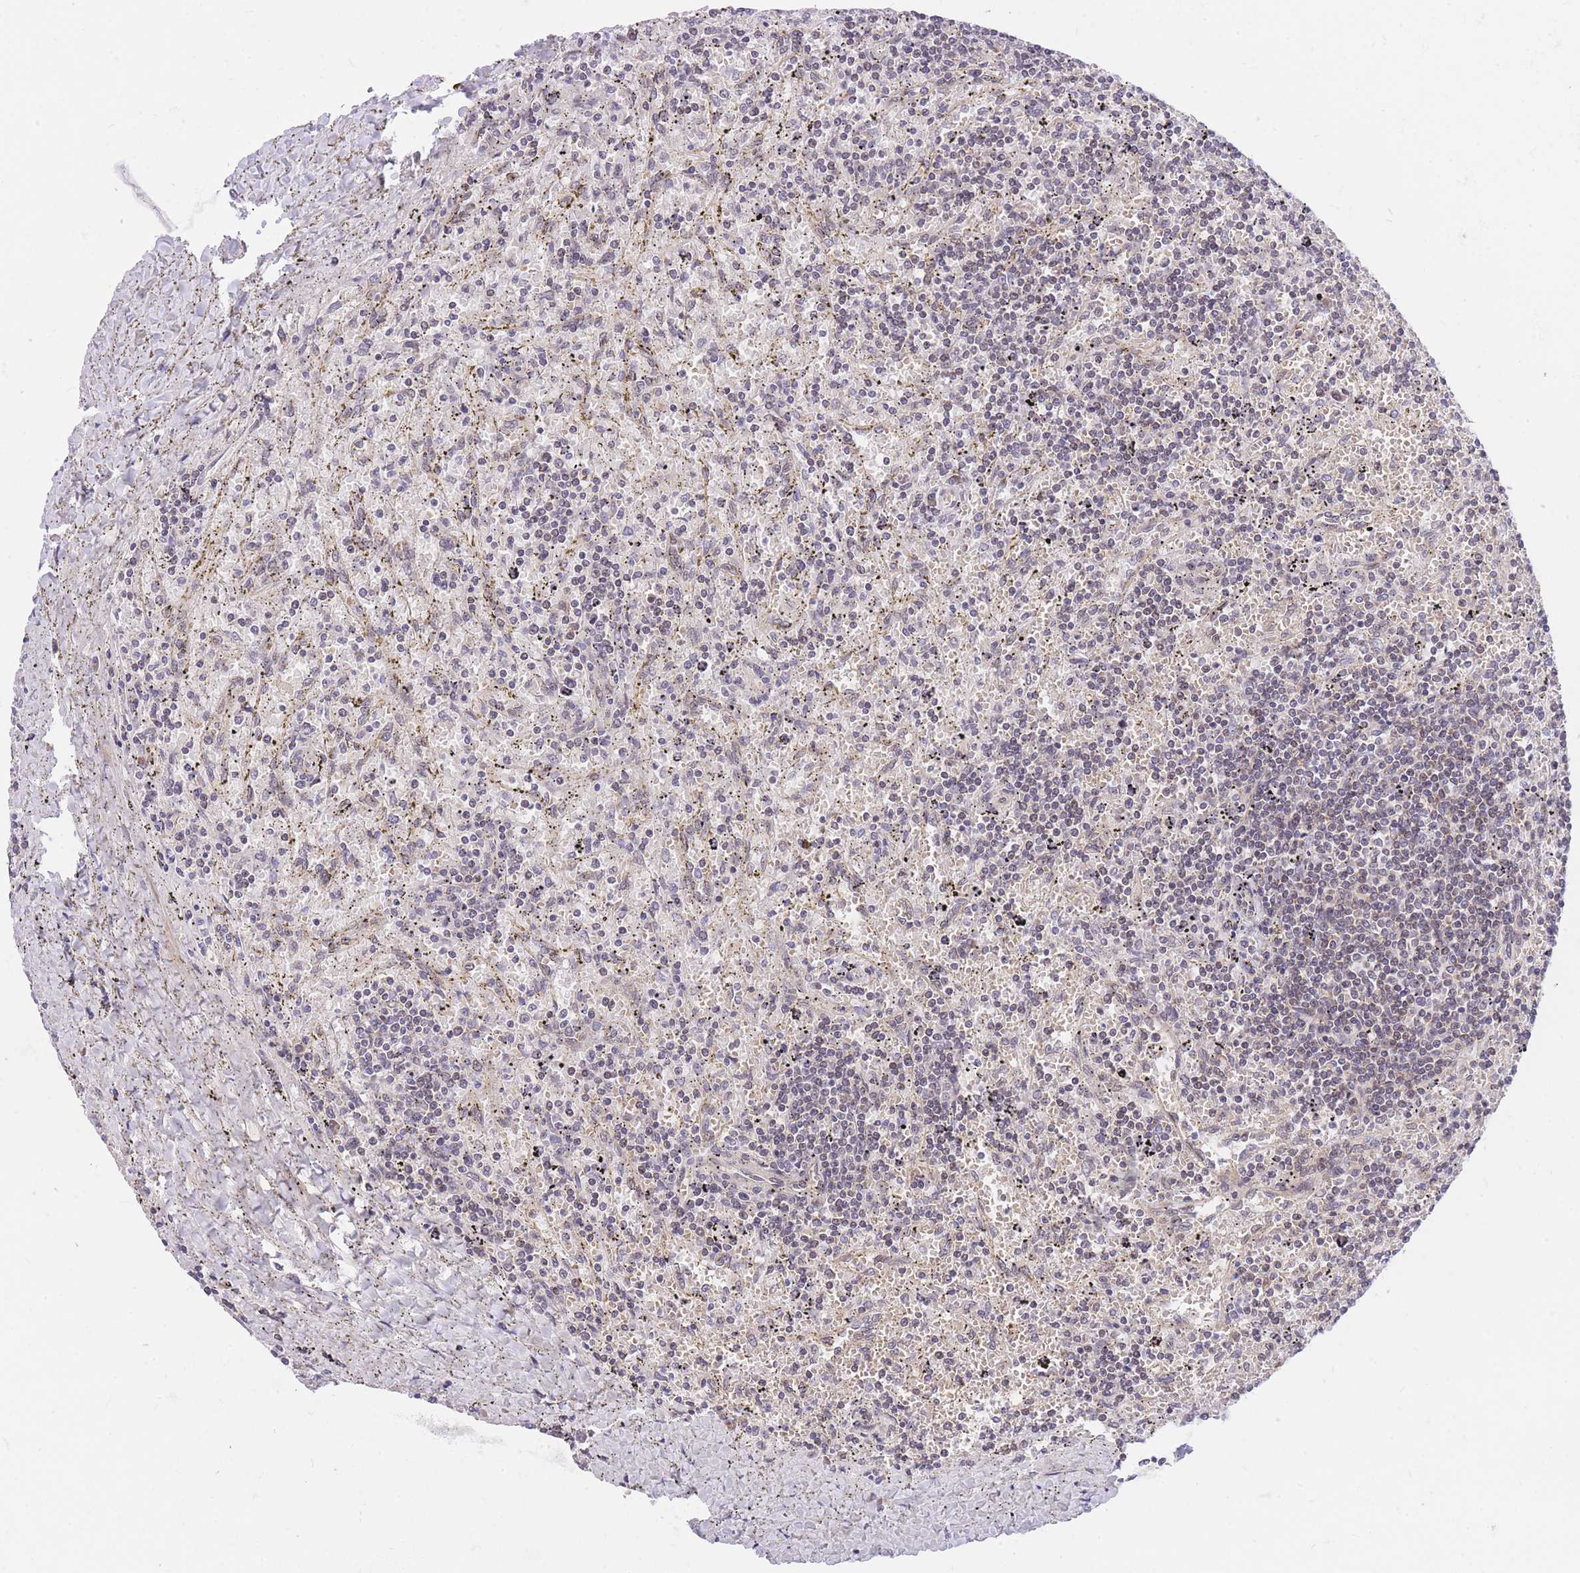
{"staining": {"intensity": "negative", "quantity": "none", "location": "none"}, "tissue": "lymphoma", "cell_type": "Tumor cells", "image_type": "cancer", "snomed": [{"axis": "morphology", "description": "Malignant lymphoma, non-Hodgkin's type, Low grade"}, {"axis": "topography", "description": "Spleen"}], "caption": "A photomicrograph of human lymphoma is negative for staining in tumor cells.", "gene": "MINDY2", "patient": {"sex": "male", "age": 76}}